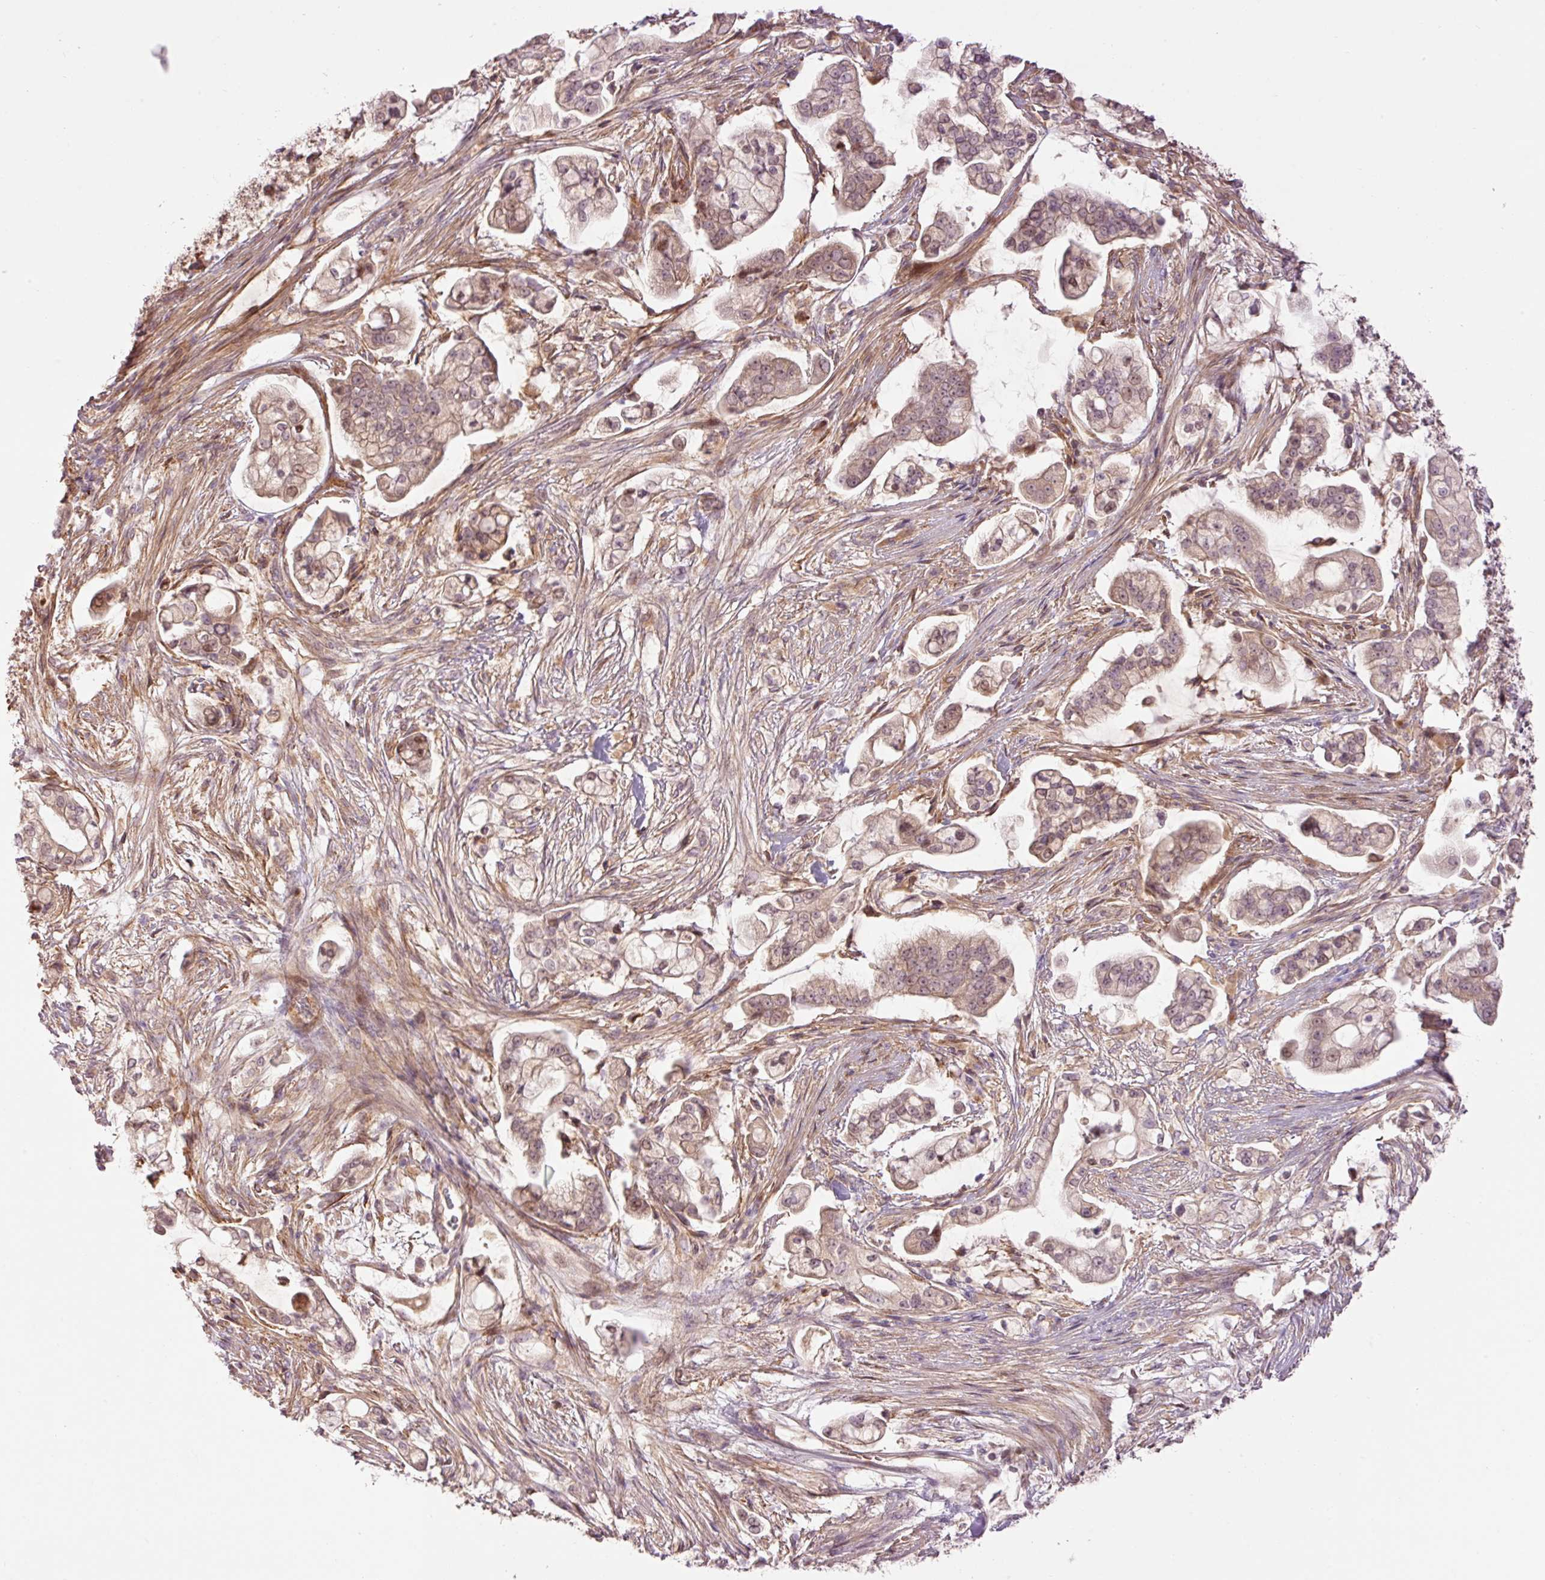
{"staining": {"intensity": "weak", "quantity": "25%-75%", "location": "cytoplasmic/membranous,nuclear"}, "tissue": "pancreatic cancer", "cell_type": "Tumor cells", "image_type": "cancer", "snomed": [{"axis": "morphology", "description": "Adenocarcinoma, NOS"}, {"axis": "topography", "description": "Pancreas"}], "caption": "This micrograph shows immunohistochemistry staining of adenocarcinoma (pancreatic), with low weak cytoplasmic/membranous and nuclear positivity in approximately 25%-75% of tumor cells.", "gene": "SLC29A3", "patient": {"sex": "female", "age": 69}}